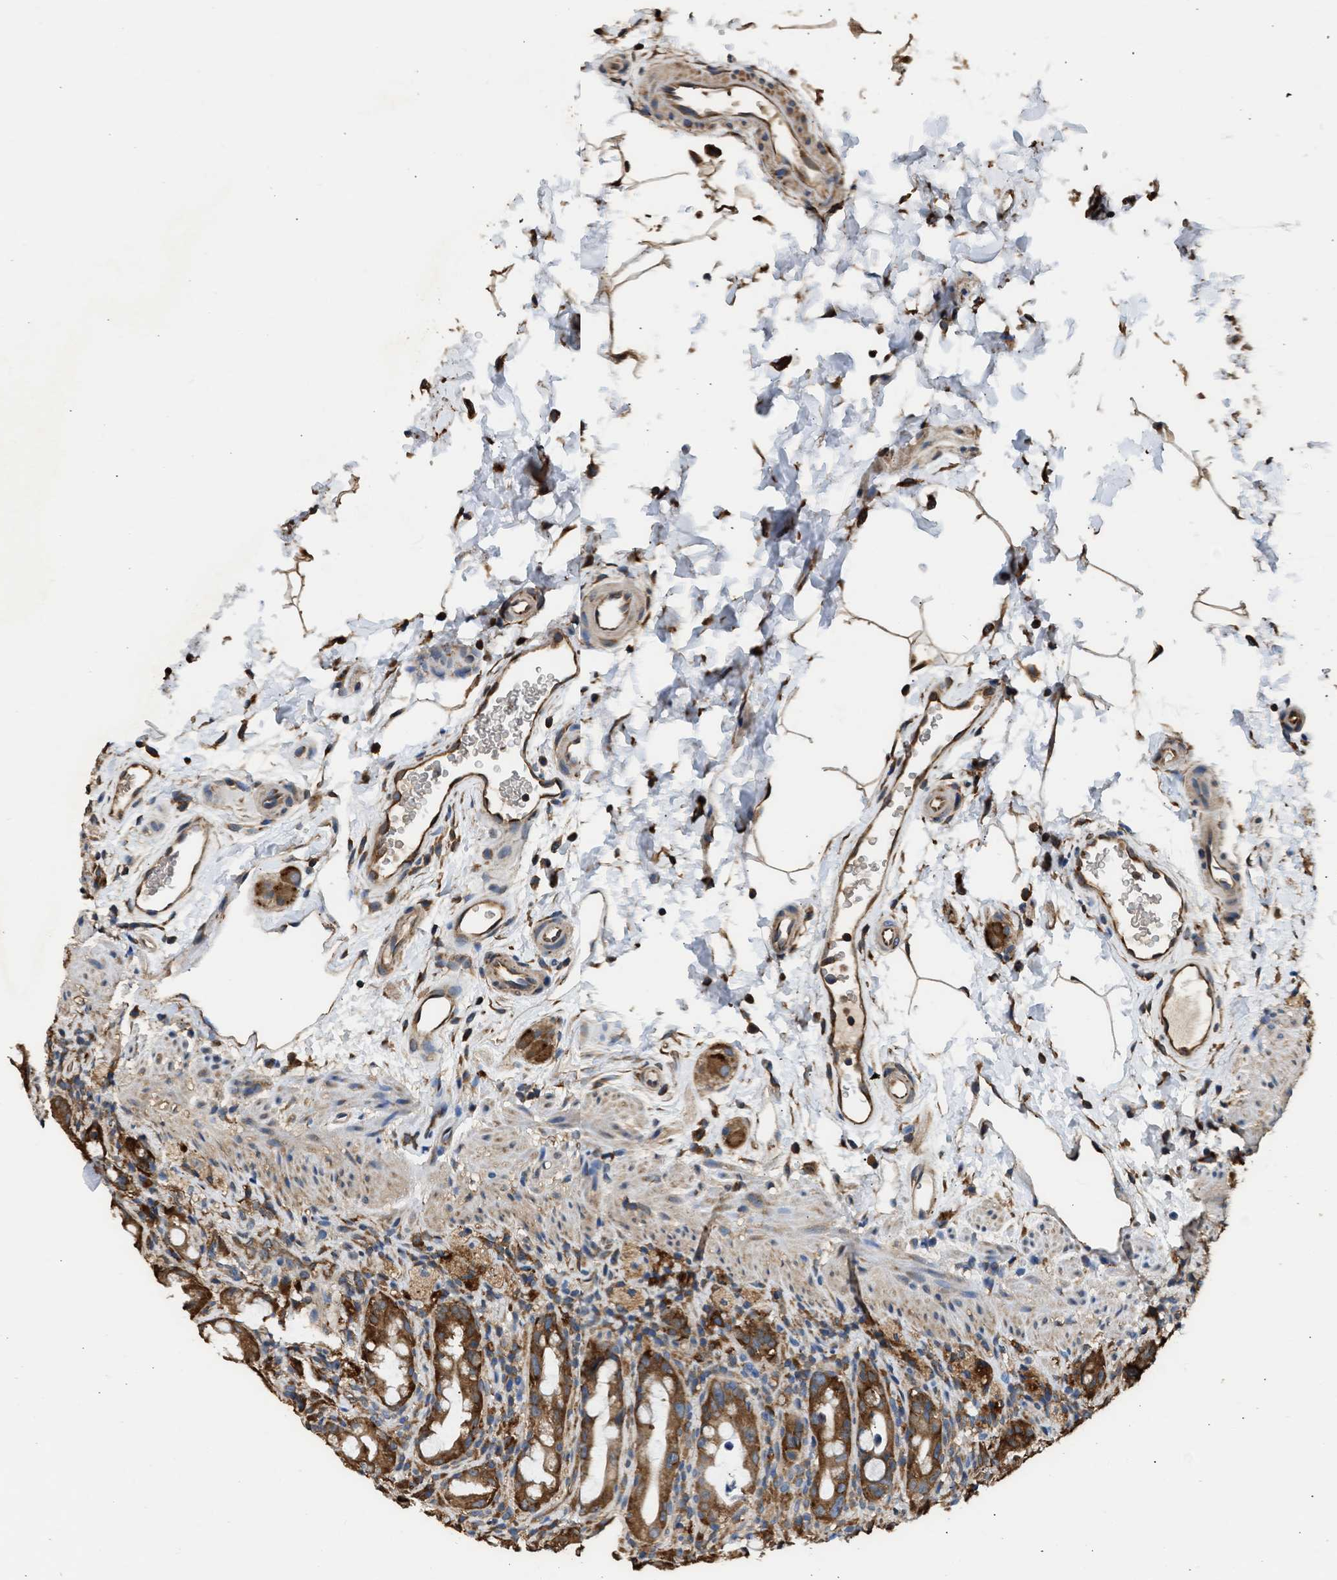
{"staining": {"intensity": "moderate", "quantity": ">75%", "location": "cytoplasmic/membranous"}, "tissue": "rectum", "cell_type": "Glandular cells", "image_type": "normal", "snomed": [{"axis": "morphology", "description": "Normal tissue, NOS"}, {"axis": "topography", "description": "Rectum"}], "caption": "Immunohistochemical staining of unremarkable human rectum exhibits medium levels of moderate cytoplasmic/membranous positivity in about >75% of glandular cells.", "gene": "SLC36A4", "patient": {"sex": "male", "age": 44}}